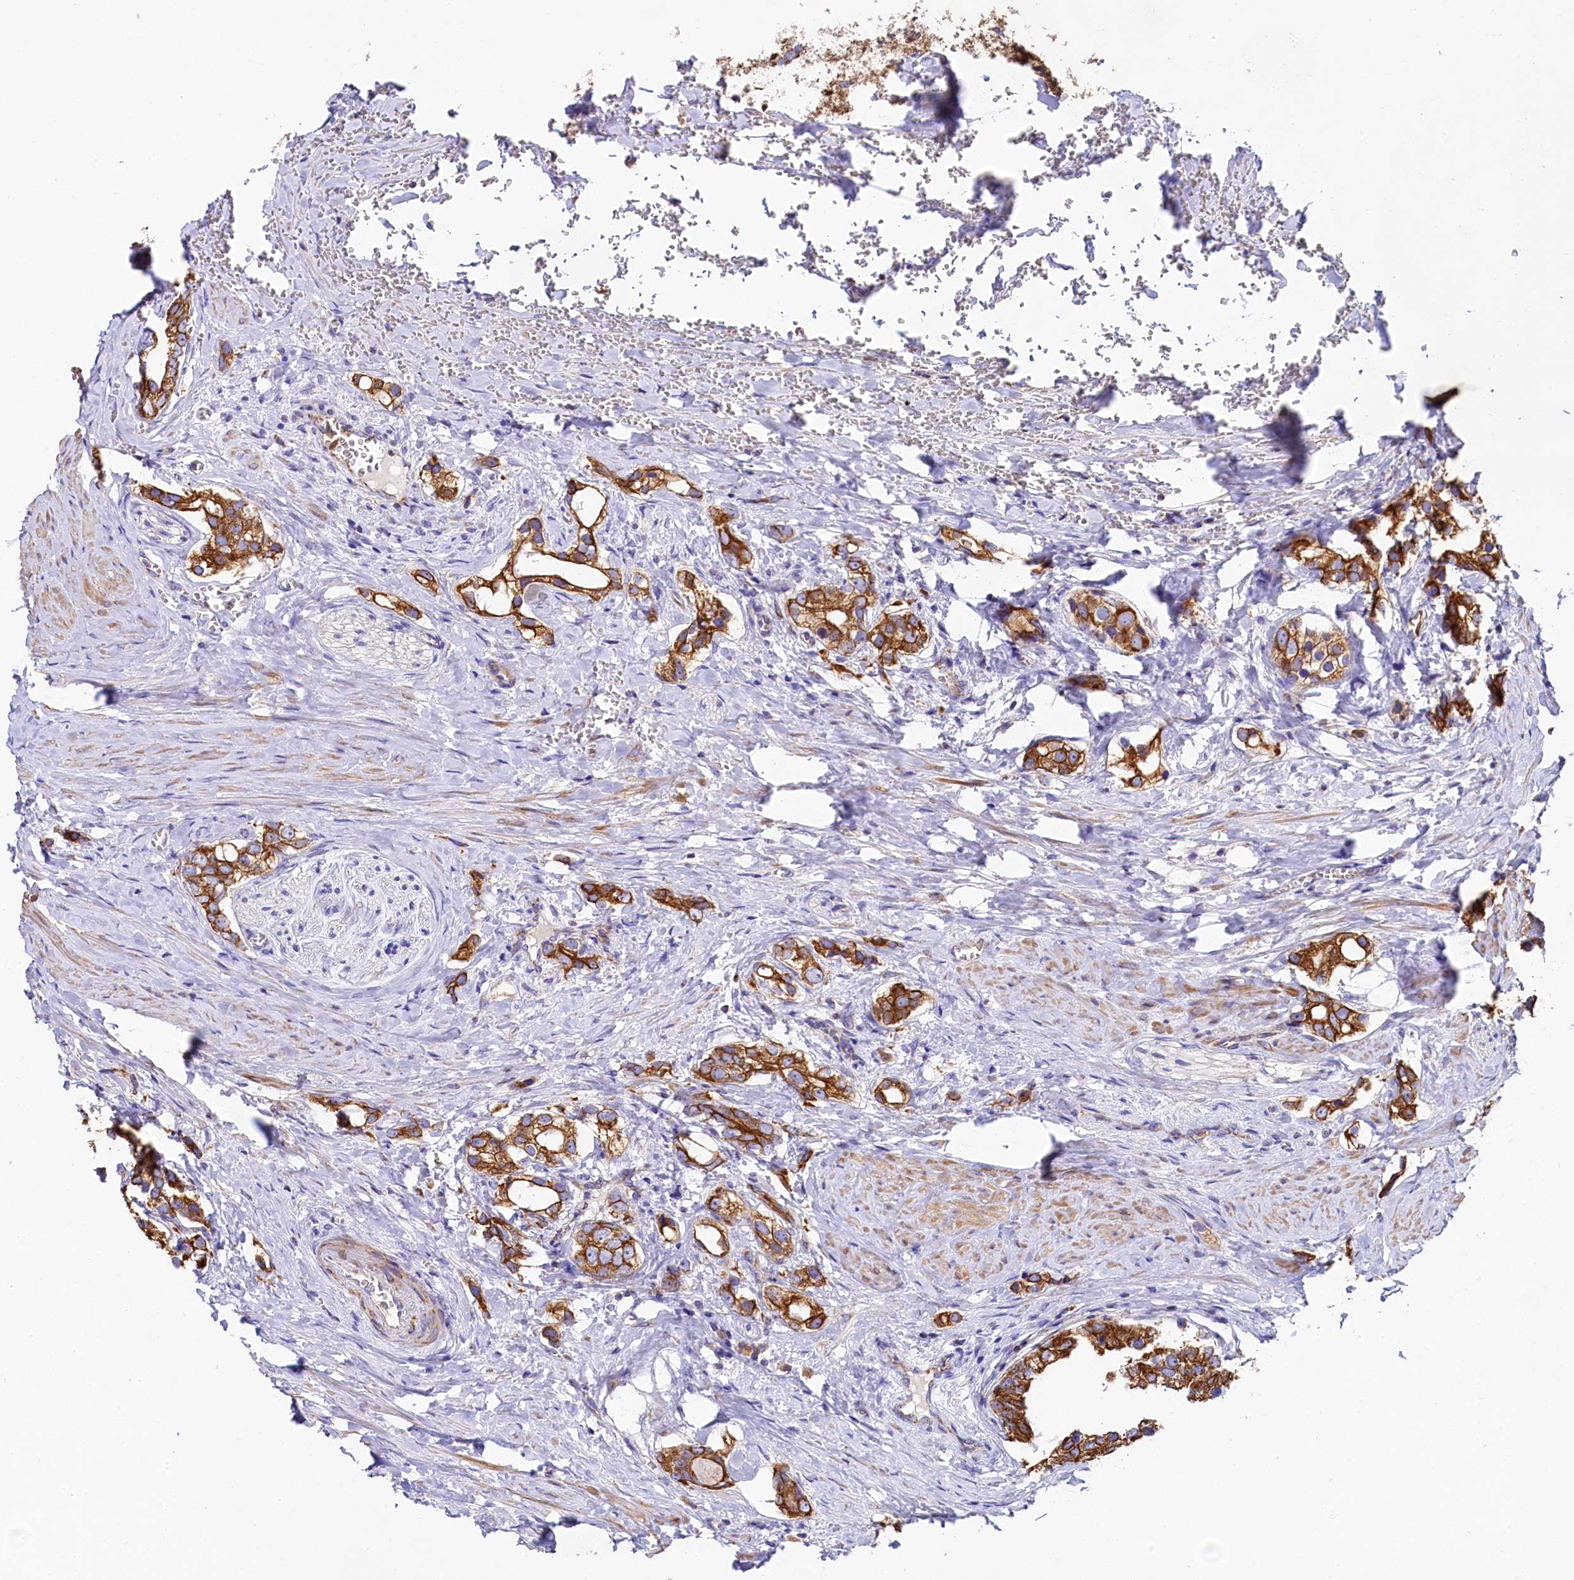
{"staining": {"intensity": "strong", "quantity": ">75%", "location": "cytoplasmic/membranous"}, "tissue": "prostate cancer", "cell_type": "Tumor cells", "image_type": "cancer", "snomed": [{"axis": "morphology", "description": "Adenocarcinoma, High grade"}, {"axis": "topography", "description": "Prostate"}], "caption": "There is high levels of strong cytoplasmic/membranous positivity in tumor cells of prostate cancer (high-grade adenocarcinoma), as demonstrated by immunohistochemical staining (brown color).", "gene": "CLYBL", "patient": {"sex": "male", "age": 66}}